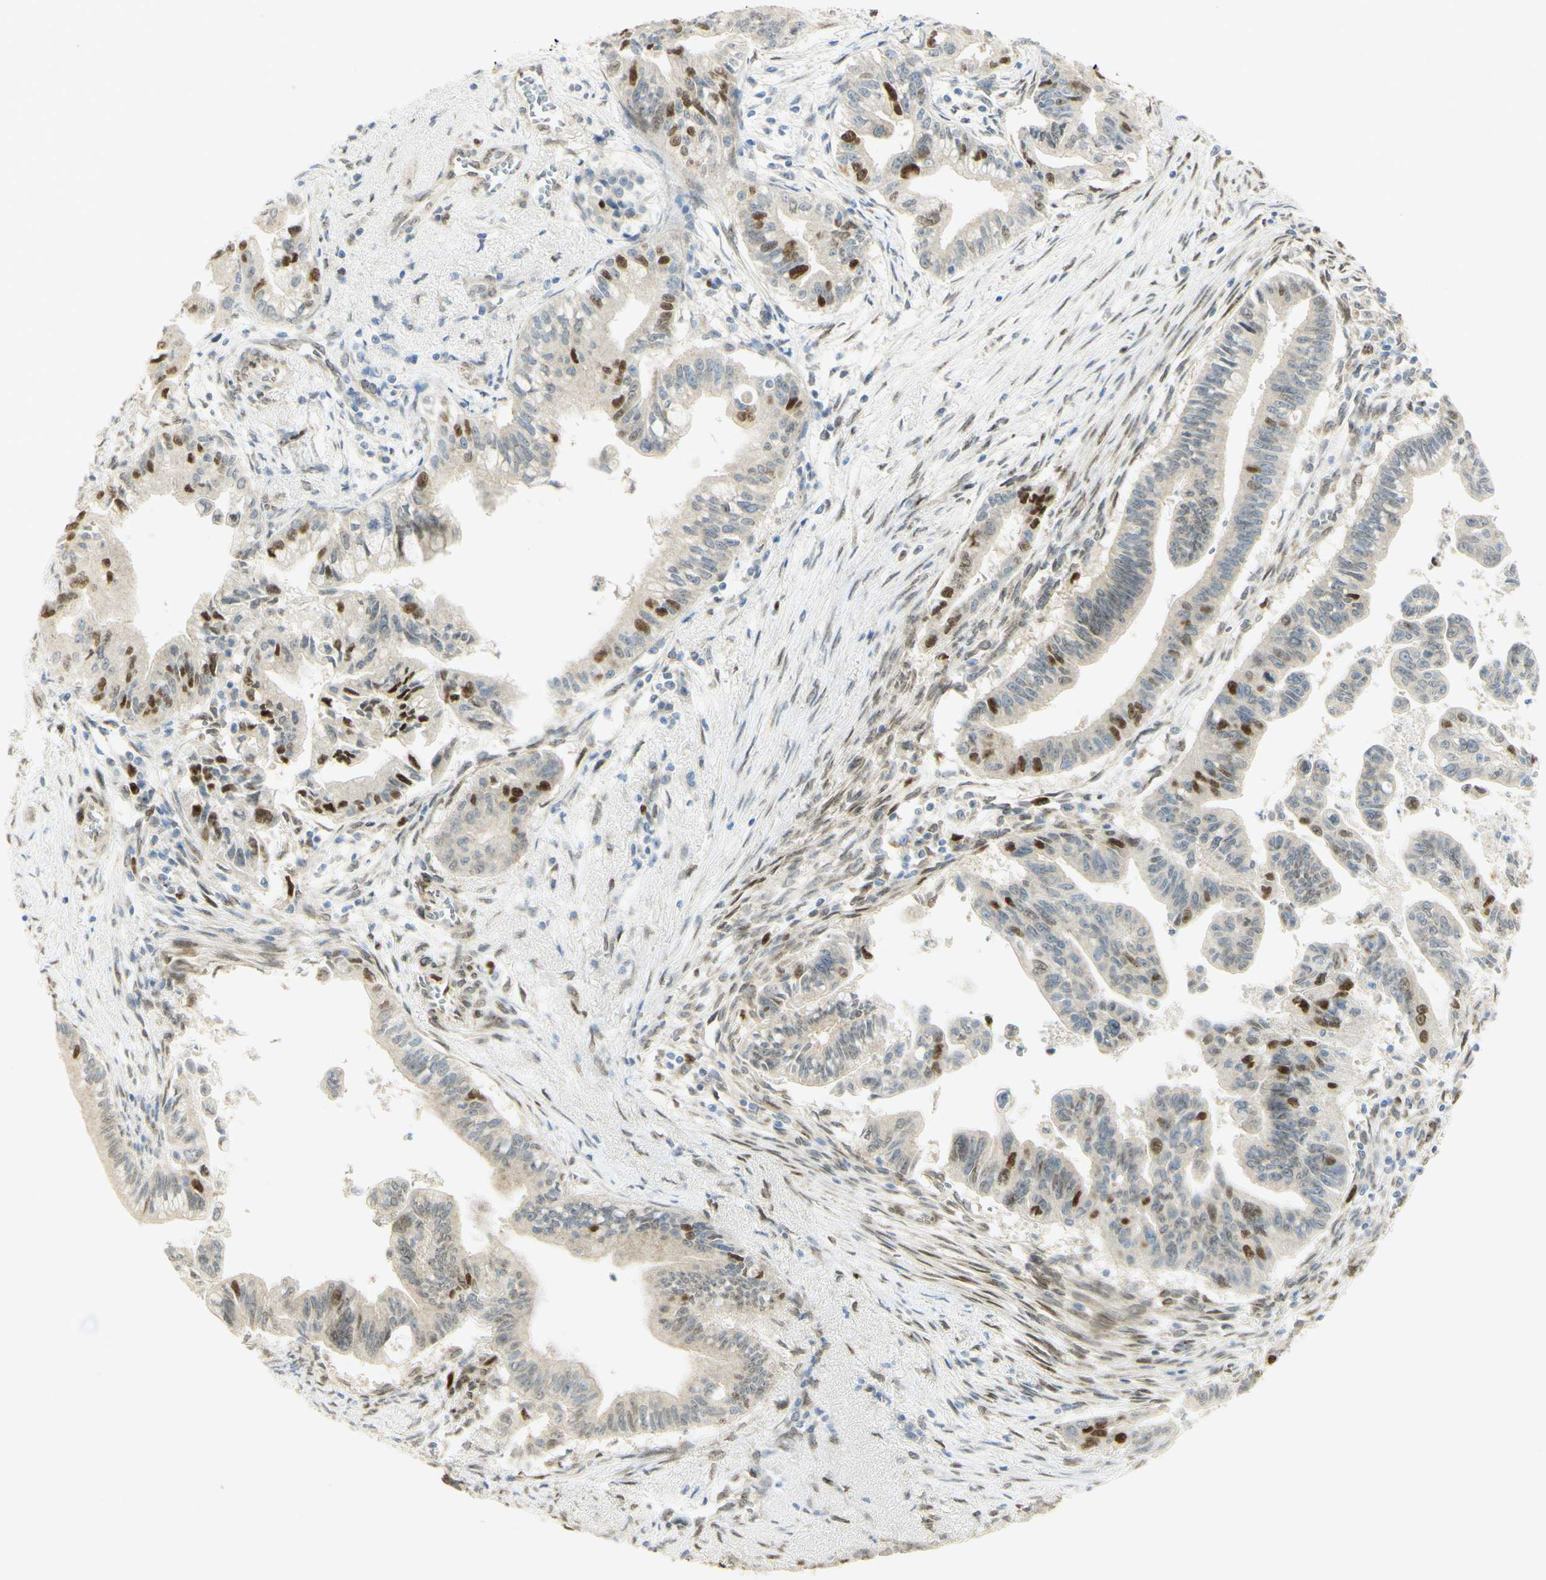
{"staining": {"intensity": "strong", "quantity": "<25%", "location": "nuclear"}, "tissue": "pancreatic cancer", "cell_type": "Tumor cells", "image_type": "cancer", "snomed": [{"axis": "morphology", "description": "Adenocarcinoma, NOS"}, {"axis": "topography", "description": "Pancreas"}], "caption": "Pancreatic cancer stained for a protein (brown) exhibits strong nuclear positive expression in about <25% of tumor cells.", "gene": "E2F1", "patient": {"sex": "male", "age": 70}}